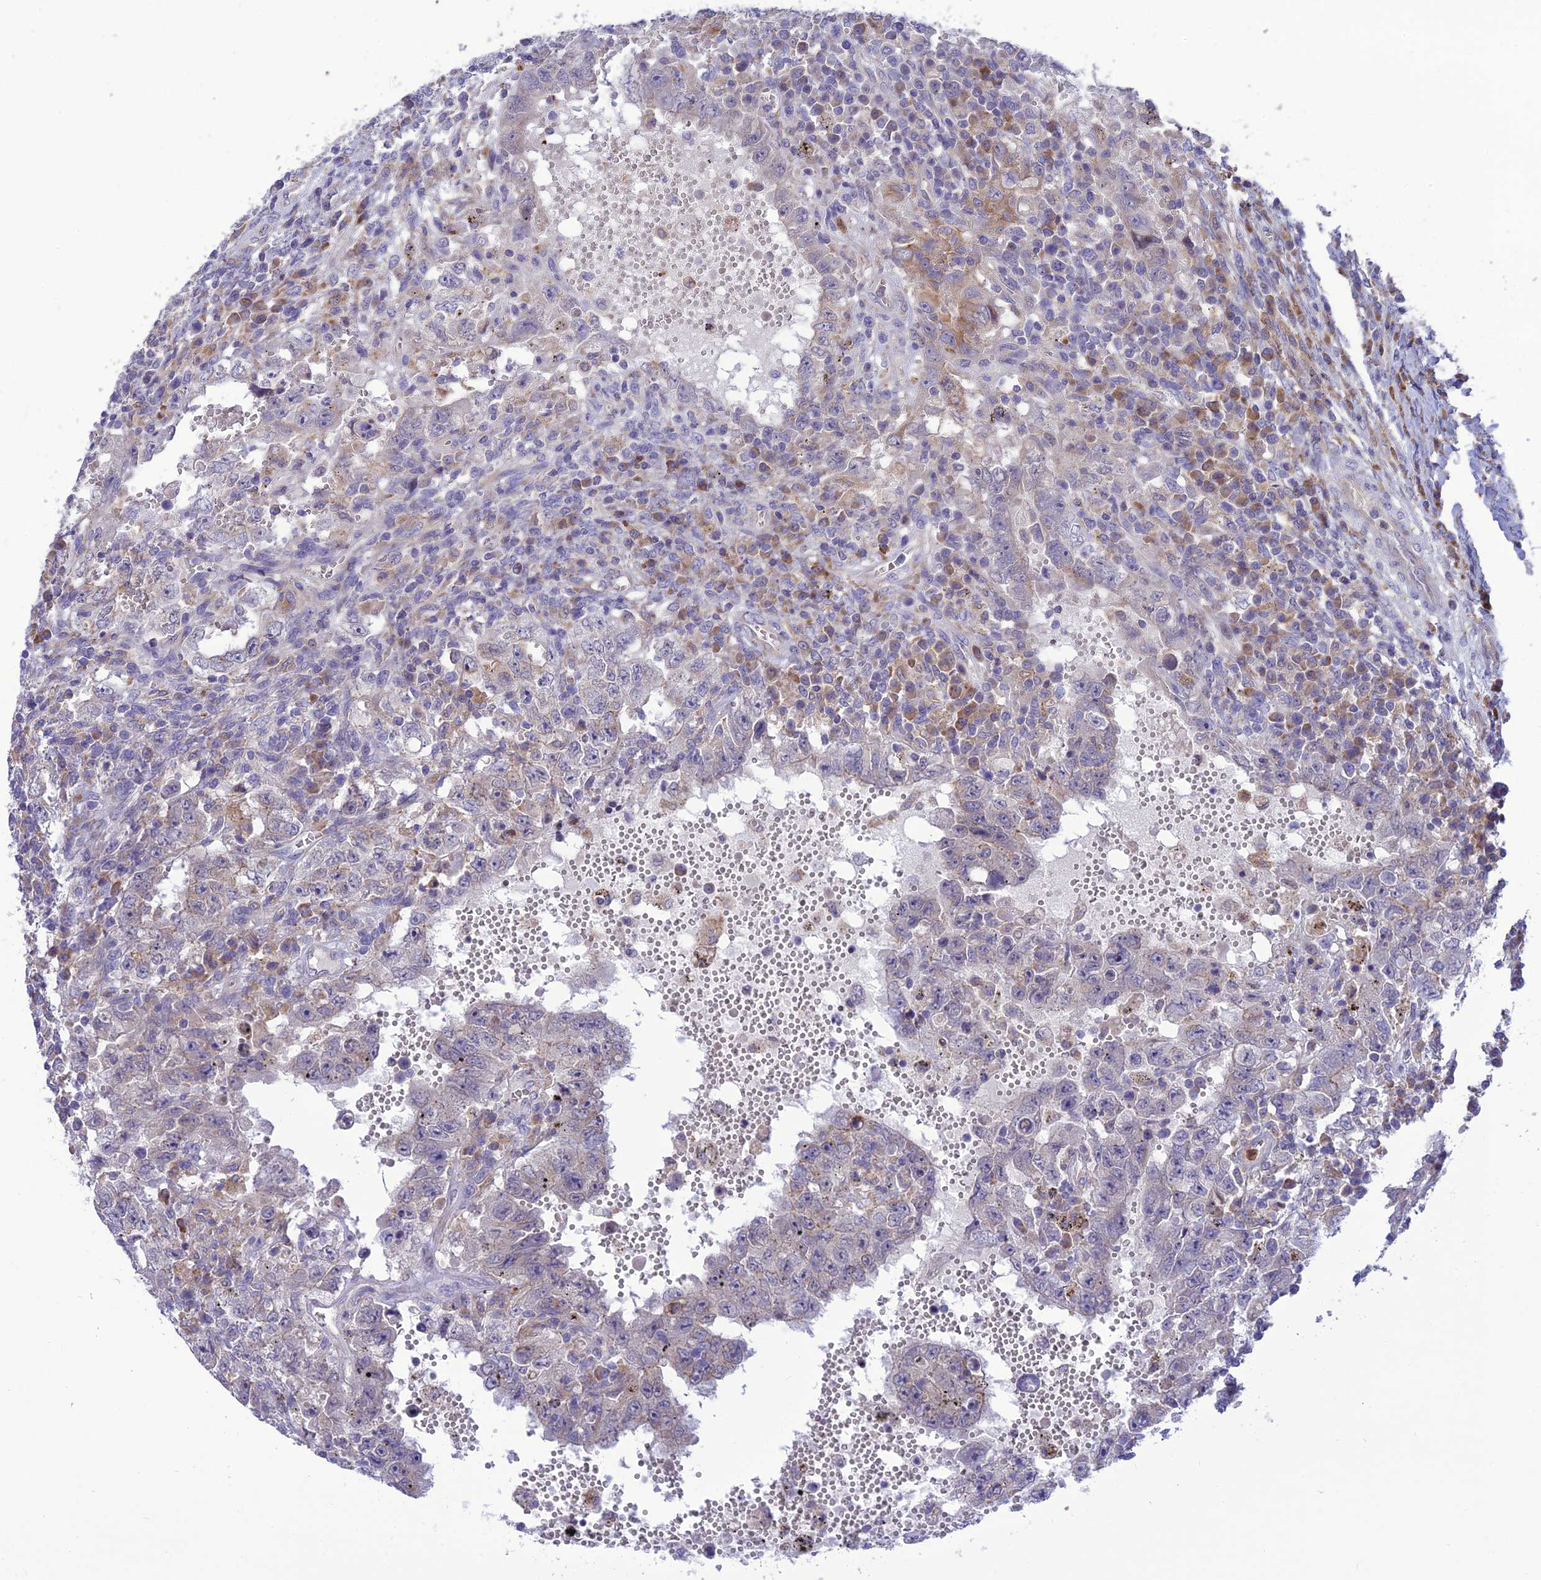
{"staining": {"intensity": "negative", "quantity": "none", "location": "none"}, "tissue": "testis cancer", "cell_type": "Tumor cells", "image_type": "cancer", "snomed": [{"axis": "morphology", "description": "Carcinoma, Embryonal, NOS"}, {"axis": "topography", "description": "Testis"}], "caption": "There is no significant positivity in tumor cells of testis cancer.", "gene": "JMY", "patient": {"sex": "male", "age": 26}}